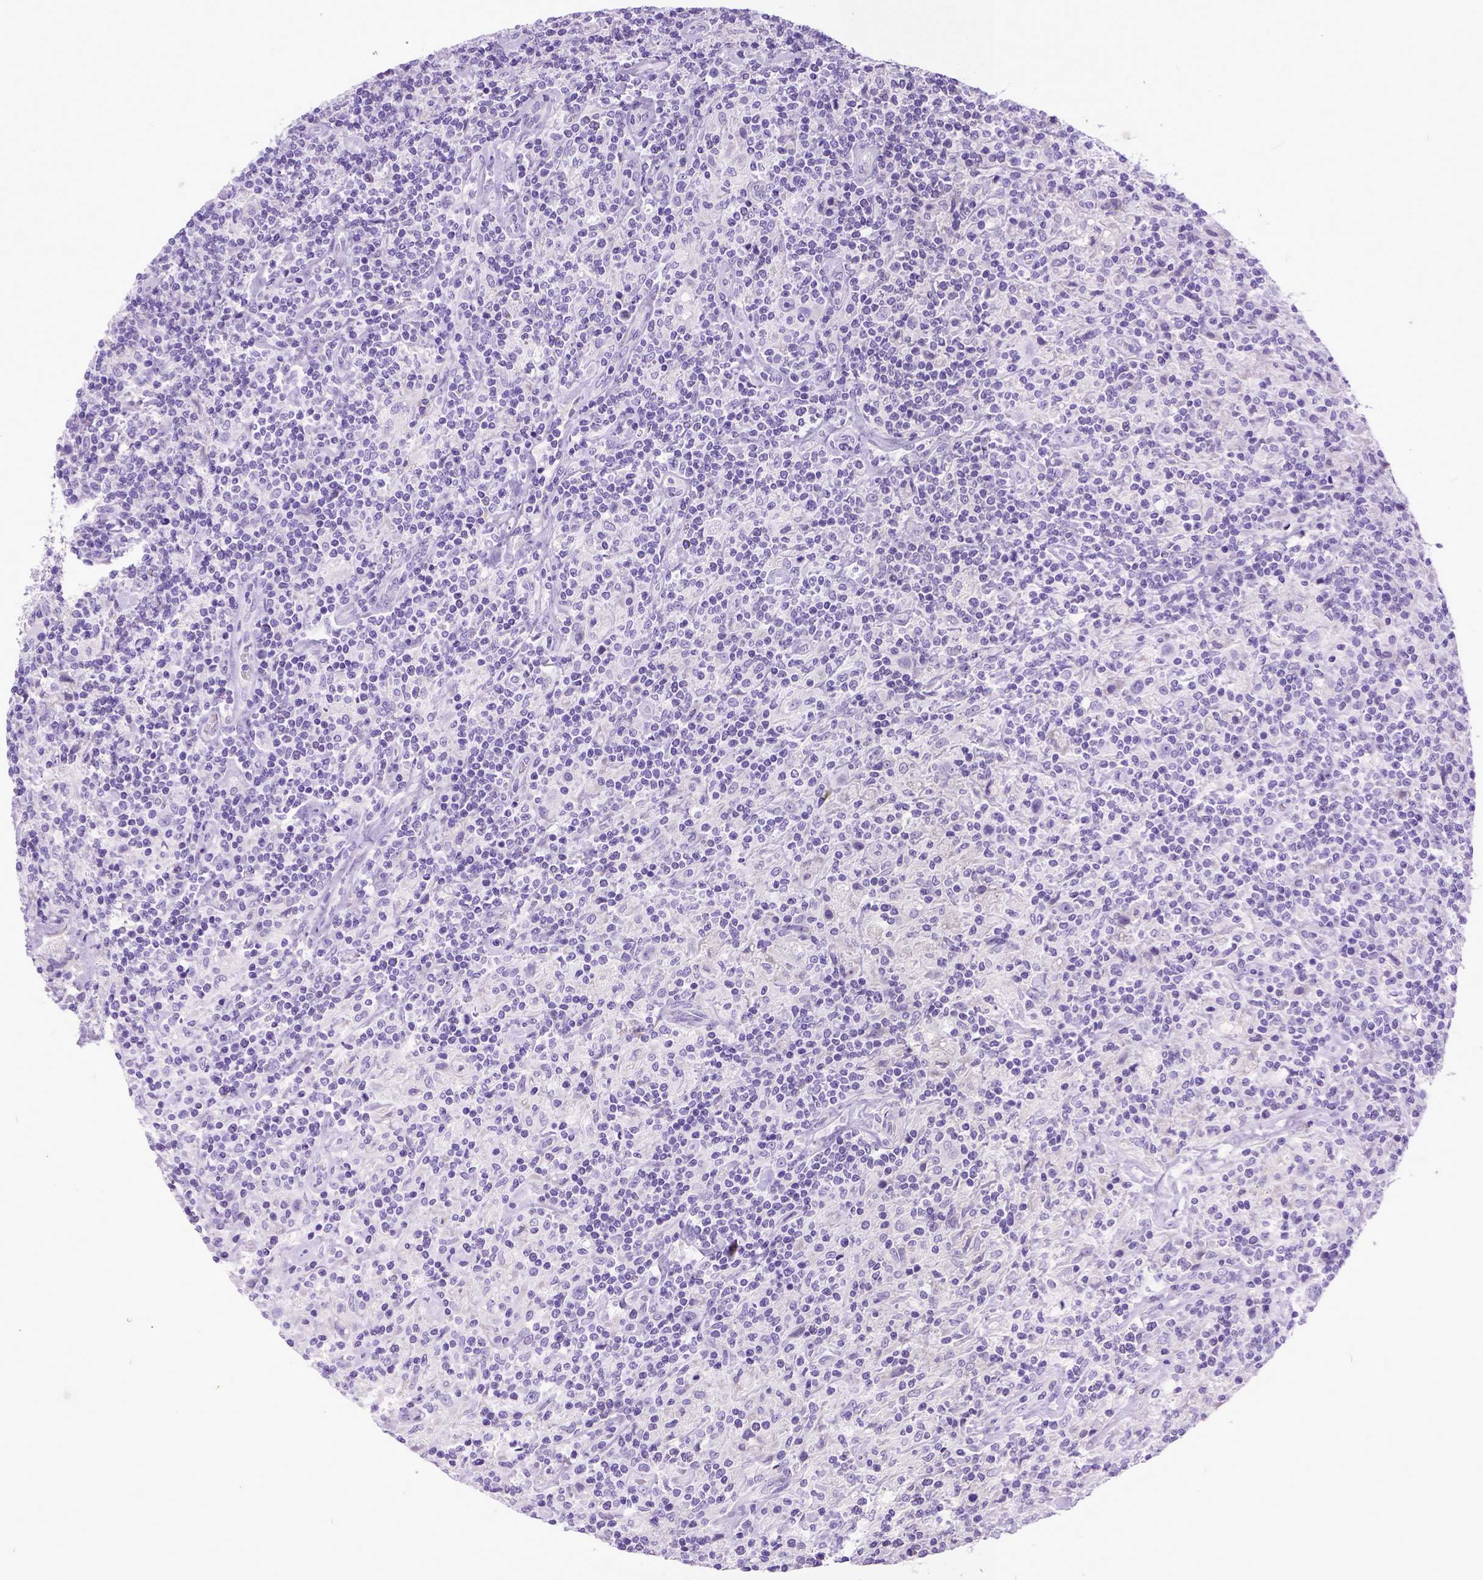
{"staining": {"intensity": "negative", "quantity": "none", "location": "none"}, "tissue": "lymphoma", "cell_type": "Tumor cells", "image_type": "cancer", "snomed": [{"axis": "morphology", "description": "Hodgkin's disease, NOS"}, {"axis": "topography", "description": "Lymph node"}], "caption": "This micrograph is of lymphoma stained with immunohistochemistry (IHC) to label a protein in brown with the nuclei are counter-stained blue. There is no staining in tumor cells. Nuclei are stained in blue.", "gene": "PPL", "patient": {"sex": "male", "age": 70}}